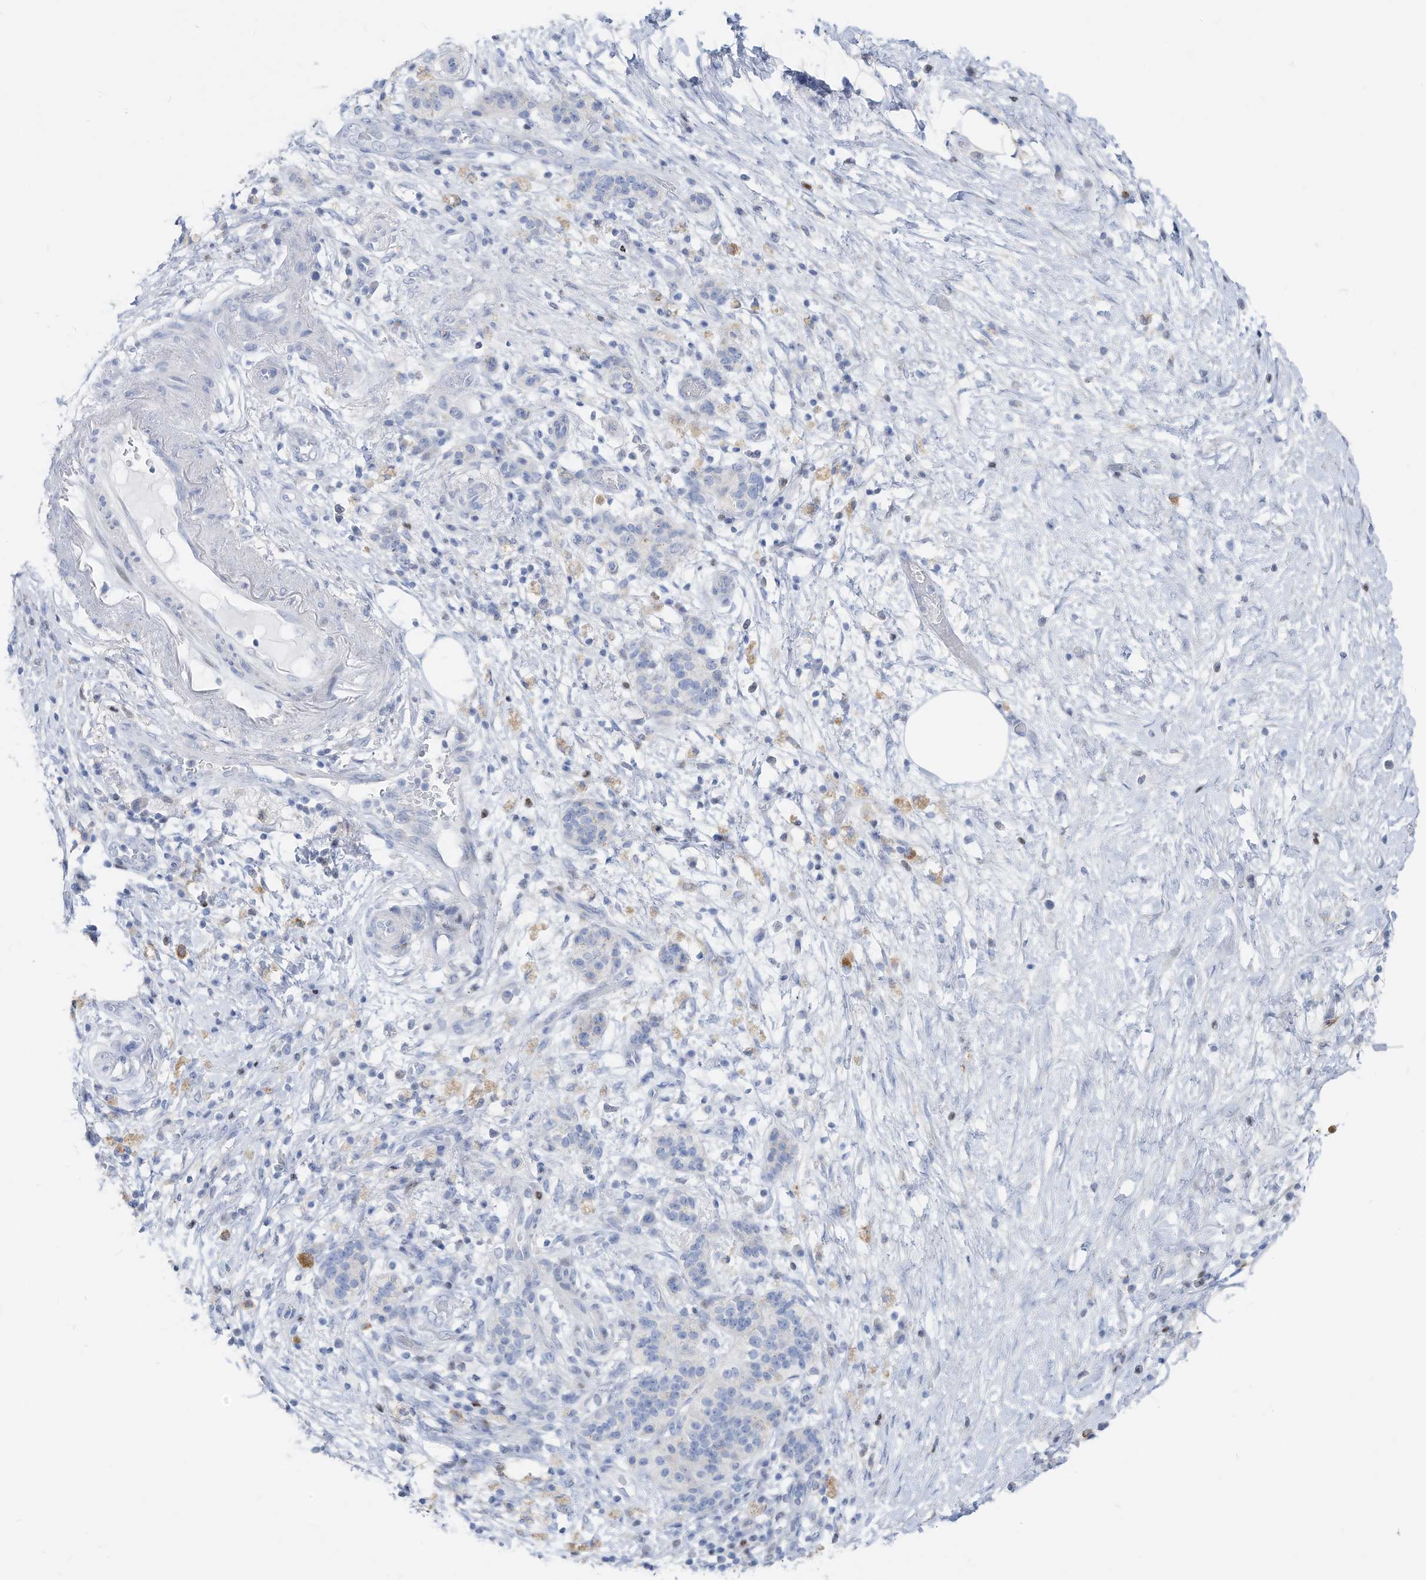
{"staining": {"intensity": "negative", "quantity": "none", "location": "none"}, "tissue": "pancreatic cancer", "cell_type": "Tumor cells", "image_type": "cancer", "snomed": [{"axis": "morphology", "description": "Adenocarcinoma, NOS"}, {"axis": "topography", "description": "Pancreas"}], "caption": "IHC histopathology image of human adenocarcinoma (pancreatic) stained for a protein (brown), which reveals no positivity in tumor cells.", "gene": "FRS3", "patient": {"sex": "female", "age": 78}}